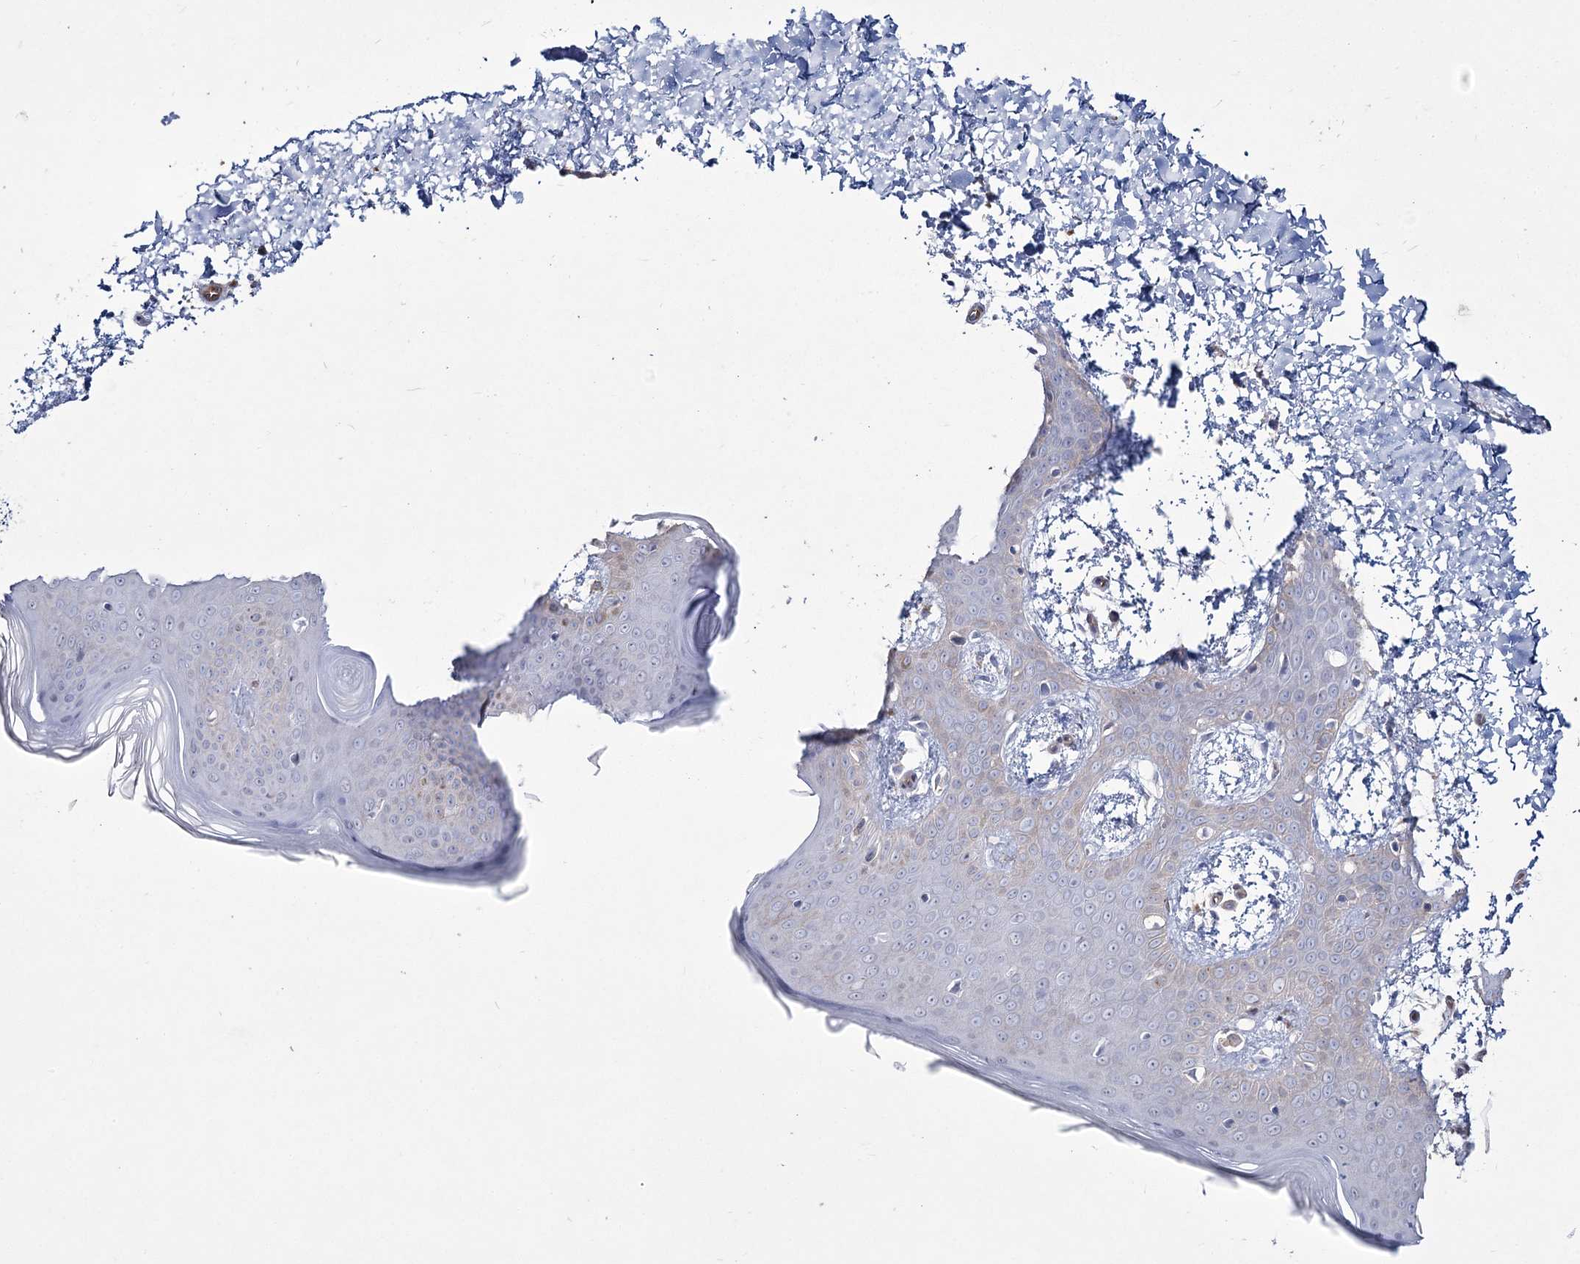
{"staining": {"intensity": "weak", "quantity": ">75%", "location": "cytoplasmic/membranous"}, "tissue": "skin", "cell_type": "Fibroblasts", "image_type": "normal", "snomed": [{"axis": "morphology", "description": "Normal tissue, NOS"}, {"axis": "topography", "description": "Skin"}], "caption": "Skin stained with immunohistochemistry displays weak cytoplasmic/membranous expression in approximately >75% of fibroblasts.", "gene": "ME3", "patient": {"sex": "male", "age": 36}}